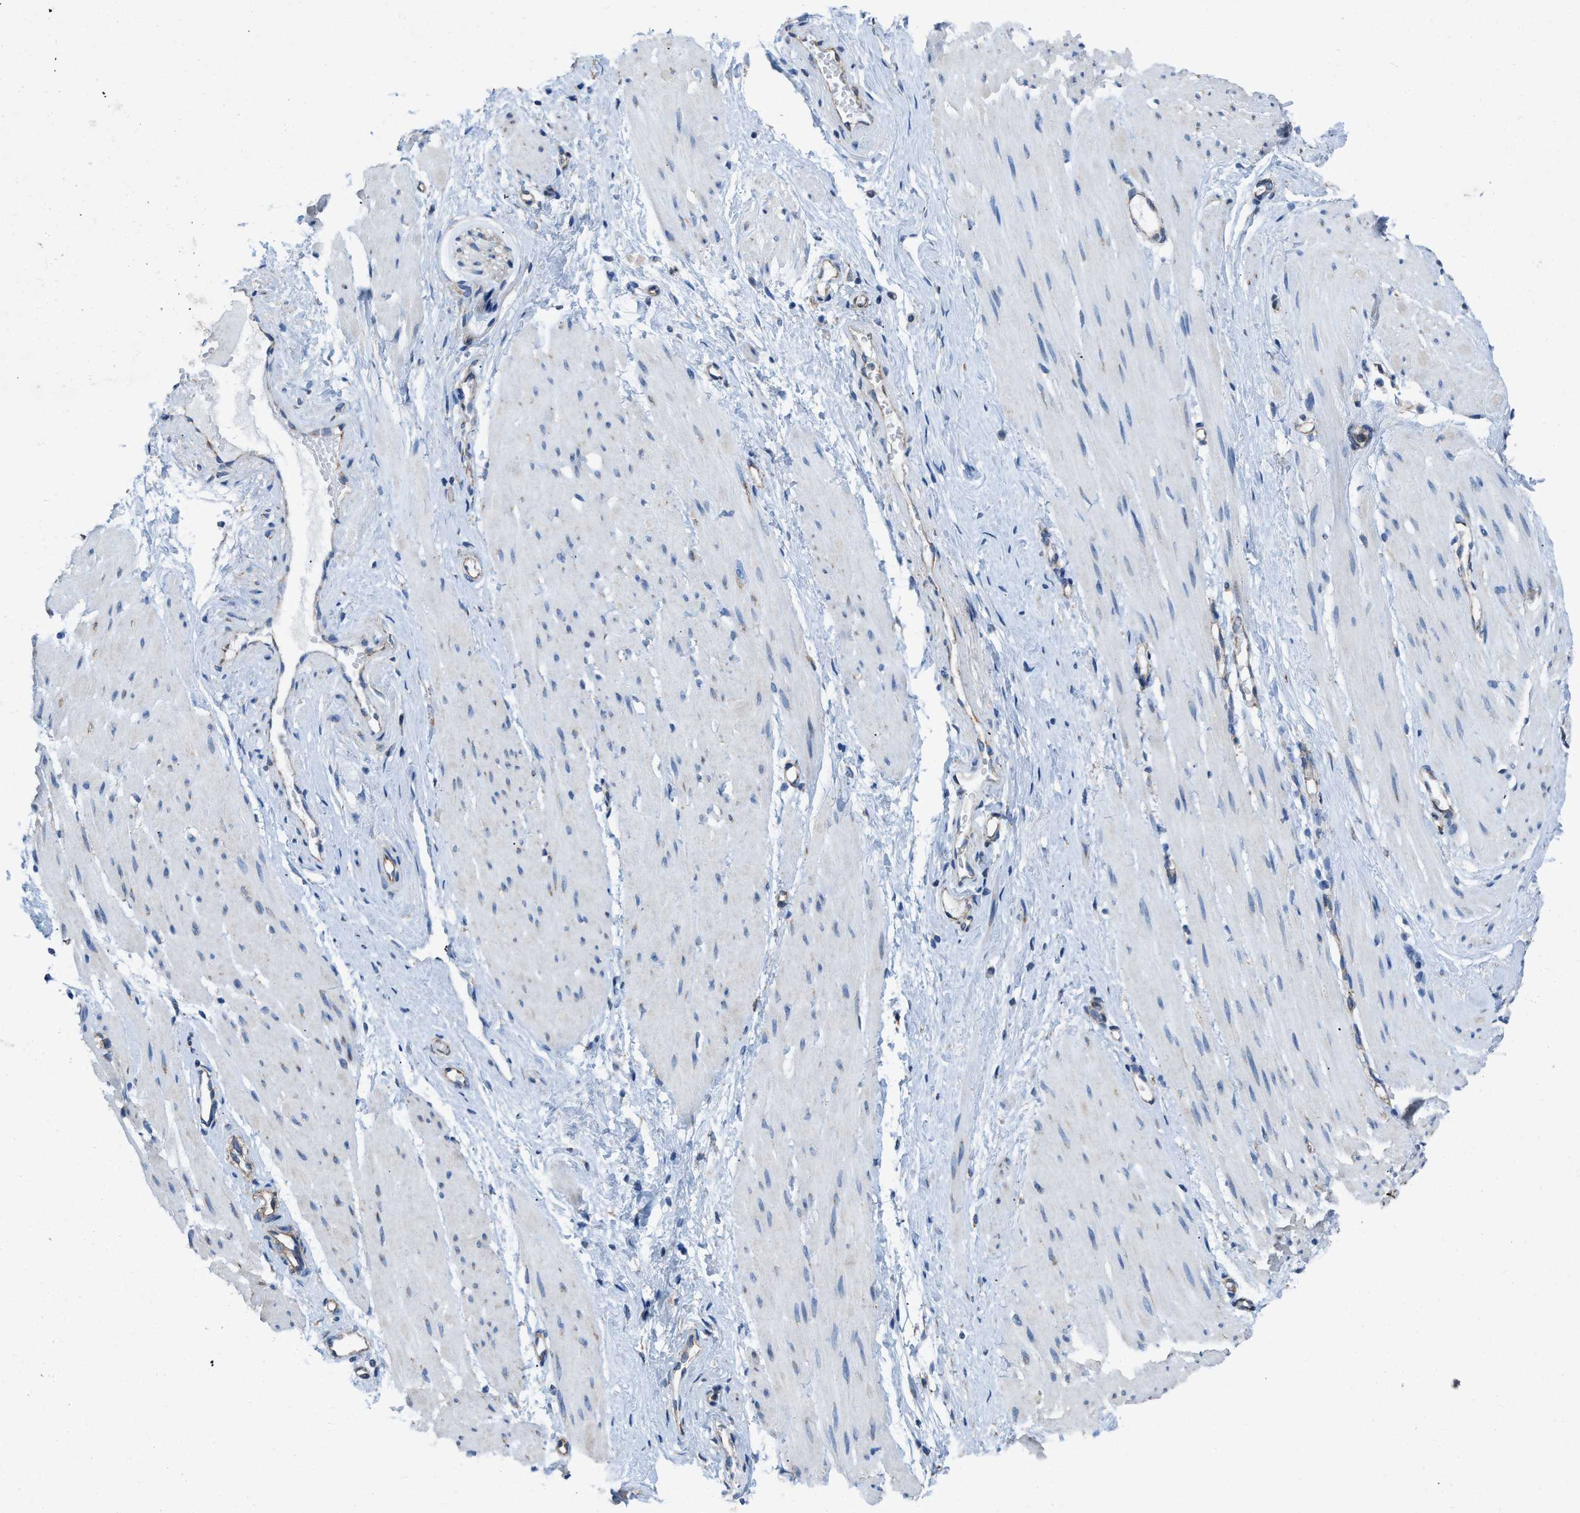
{"staining": {"intensity": "moderate", "quantity": "25%-75%", "location": "cytoplasmic/membranous"}, "tissue": "adipose tissue", "cell_type": "Adipocytes", "image_type": "normal", "snomed": [{"axis": "morphology", "description": "Normal tissue, NOS"}, {"axis": "topography", "description": "Soft tissue"}, {"axis": "topography", "description": "Vascular tissue"}], "caption": "Immunohistochemistry photomicrograph of benign human adipose tissue stained for a protein (brown), which displays medium levels of moderate cytoplasmic/membranous staining in approximately 25%-75% of adipocytes.", "gene": "DOLPP1", "patient": {"sex": "female", "age": 35}}